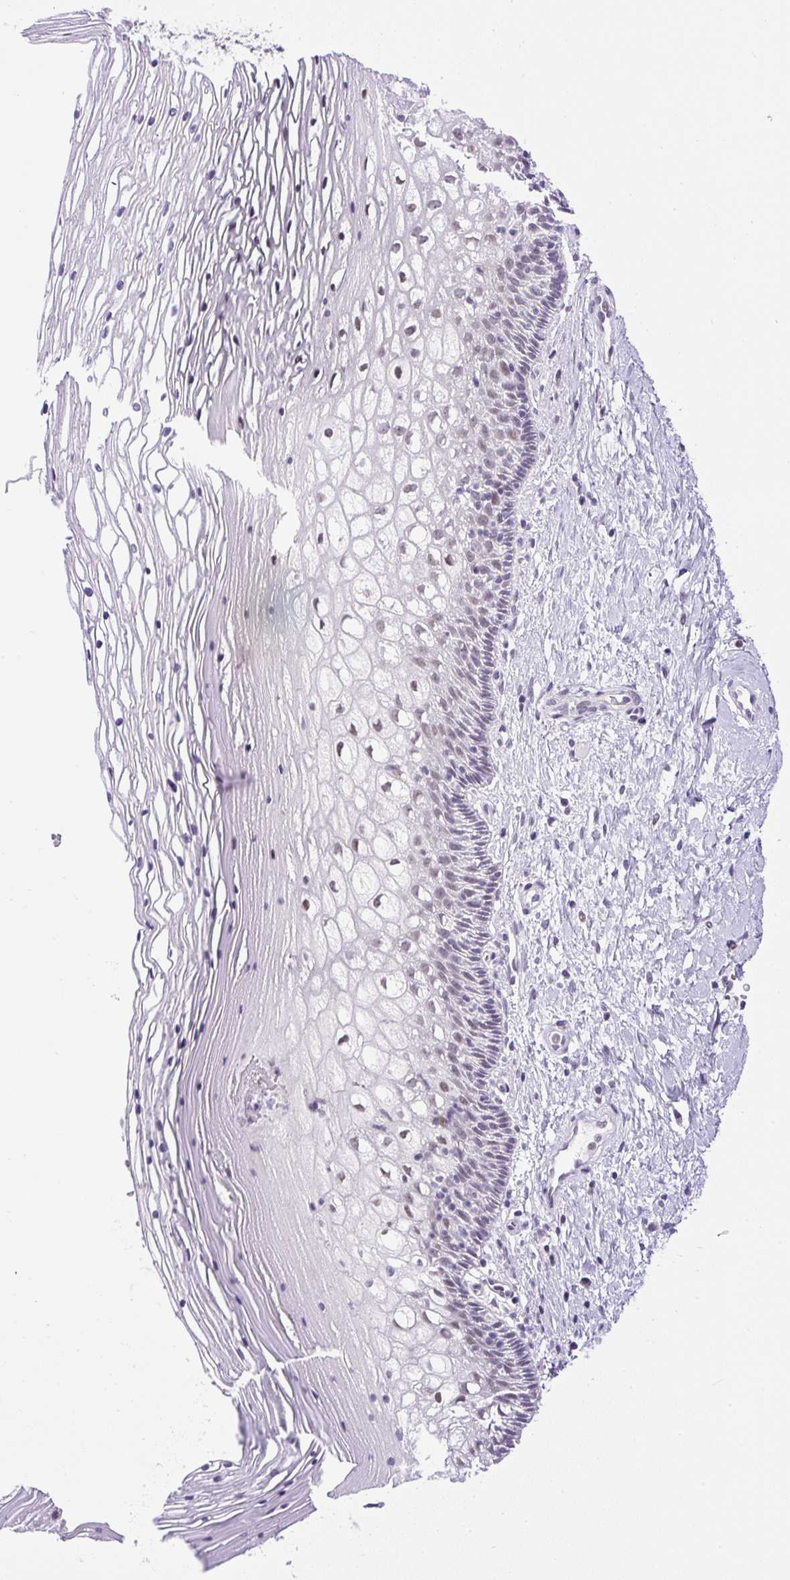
{"staining": {"intensity": "moderate", "quantity": "25%-75%", "location": "cytoplasmic/membranous"}, "tissue": "cervix", "cell_type": "Glandular cells", "image_type": "normal", "snomed": [{"axis": "morphology", "description": "Normal tissue, NOS"}, {"axis": "topography", "description": "Cervix"}], "caption": "Glandular cells show moderate cytoplasmic/membranous expression in approximately 25%-75% of cells in normal cervix.", "gene": "WNT10B", "patient": {"sex": "female", "age": 36}}